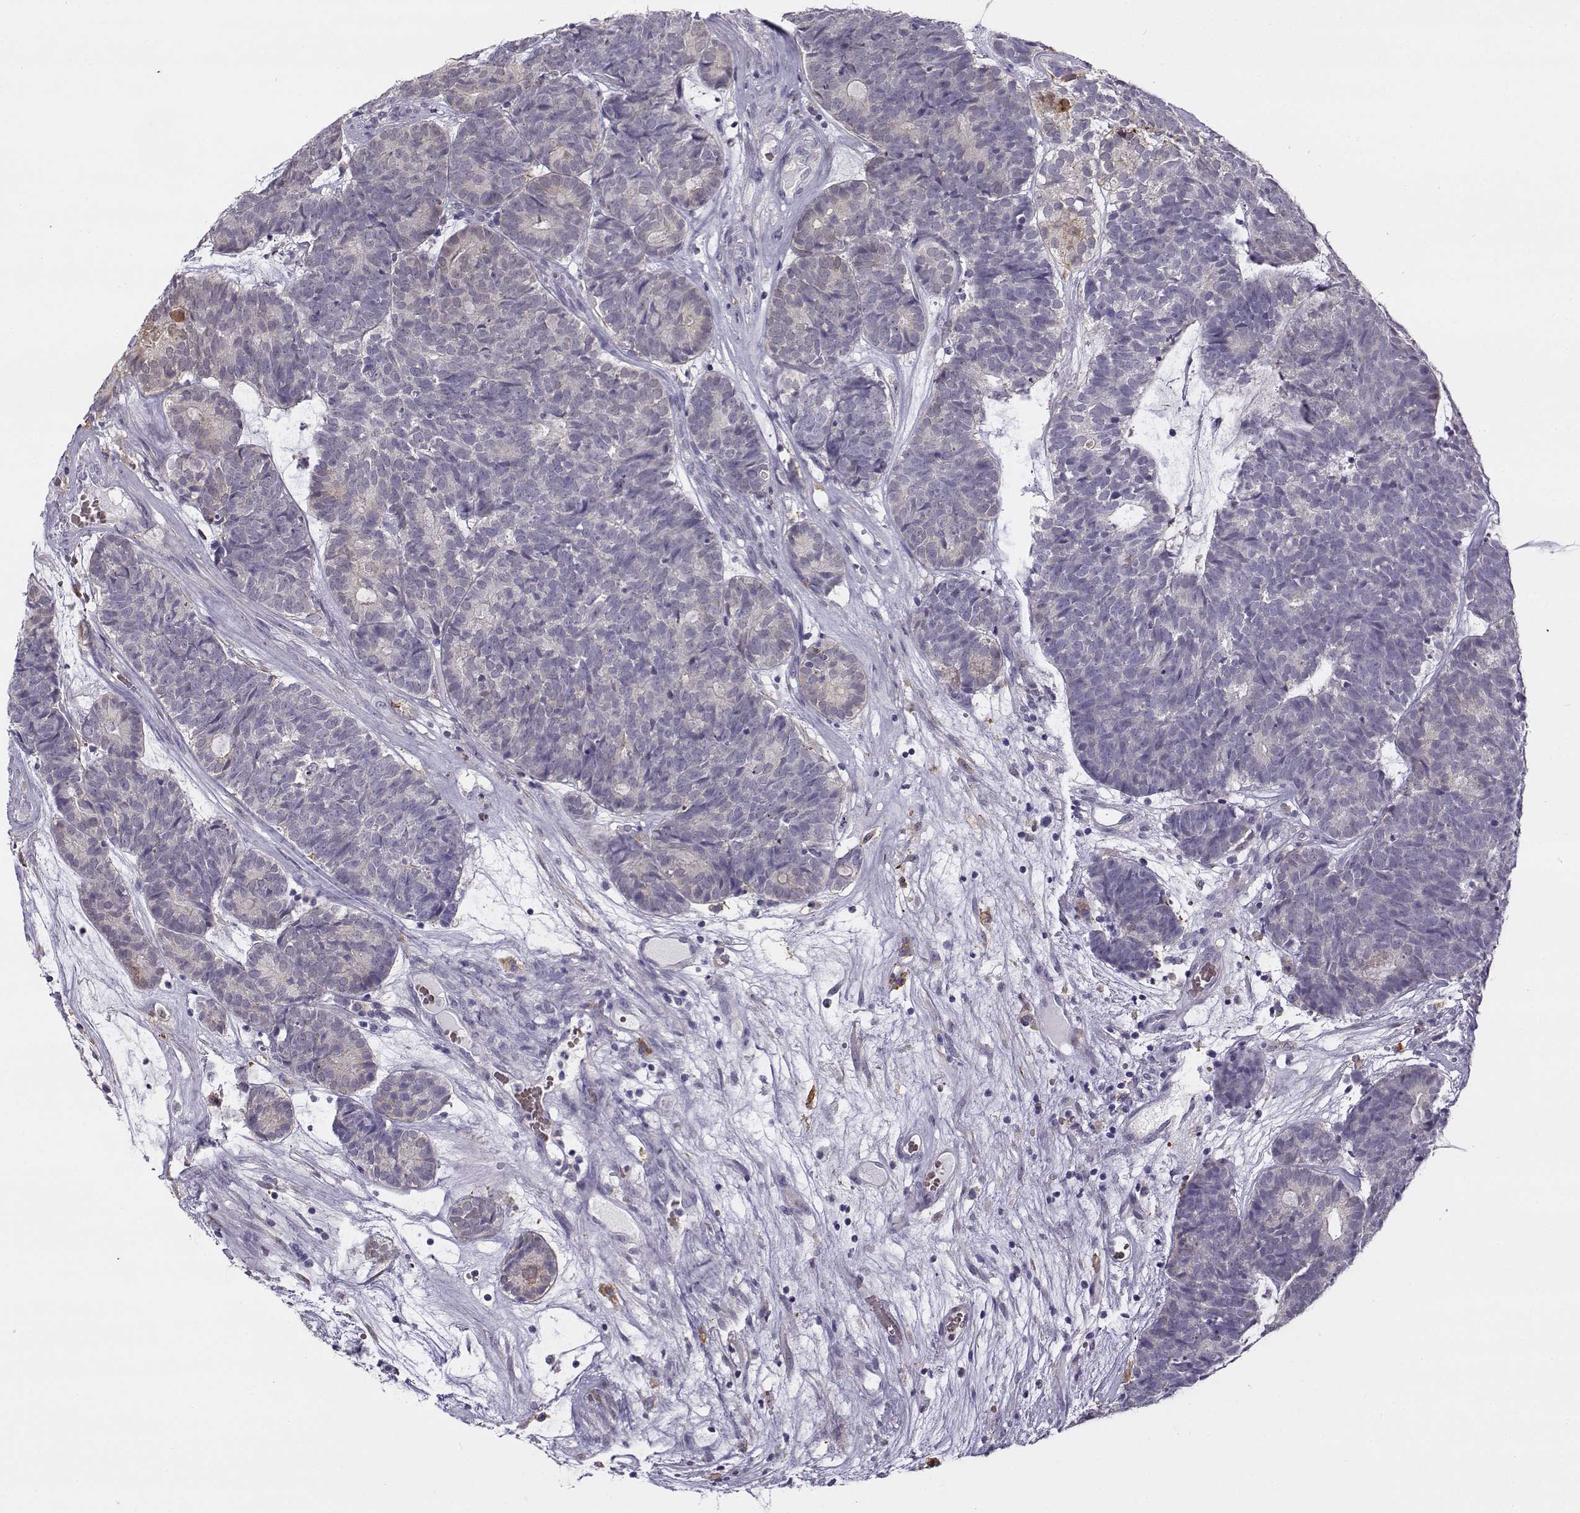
{"staining": {"intensity": "weak", "quantity": "<25%", "location": "cytoplasmic/membranous"}, "tissue": "head and neck cancer", "cell_type": "Tumor cells", "image_type": "cancer", "snomed": [{"axis": "morphology", "description": "Adenocarcinoma, NOS"}, {"axis": "topography", "description": "Head-Neck"}], "caption": "Human head and neck cancer (adenocarcinoma) stained for a protein using immunohistochemistry shows no staining in tumor cells.", "gene": "UCP3", "patient": {"sex": "female", "age": 81}}